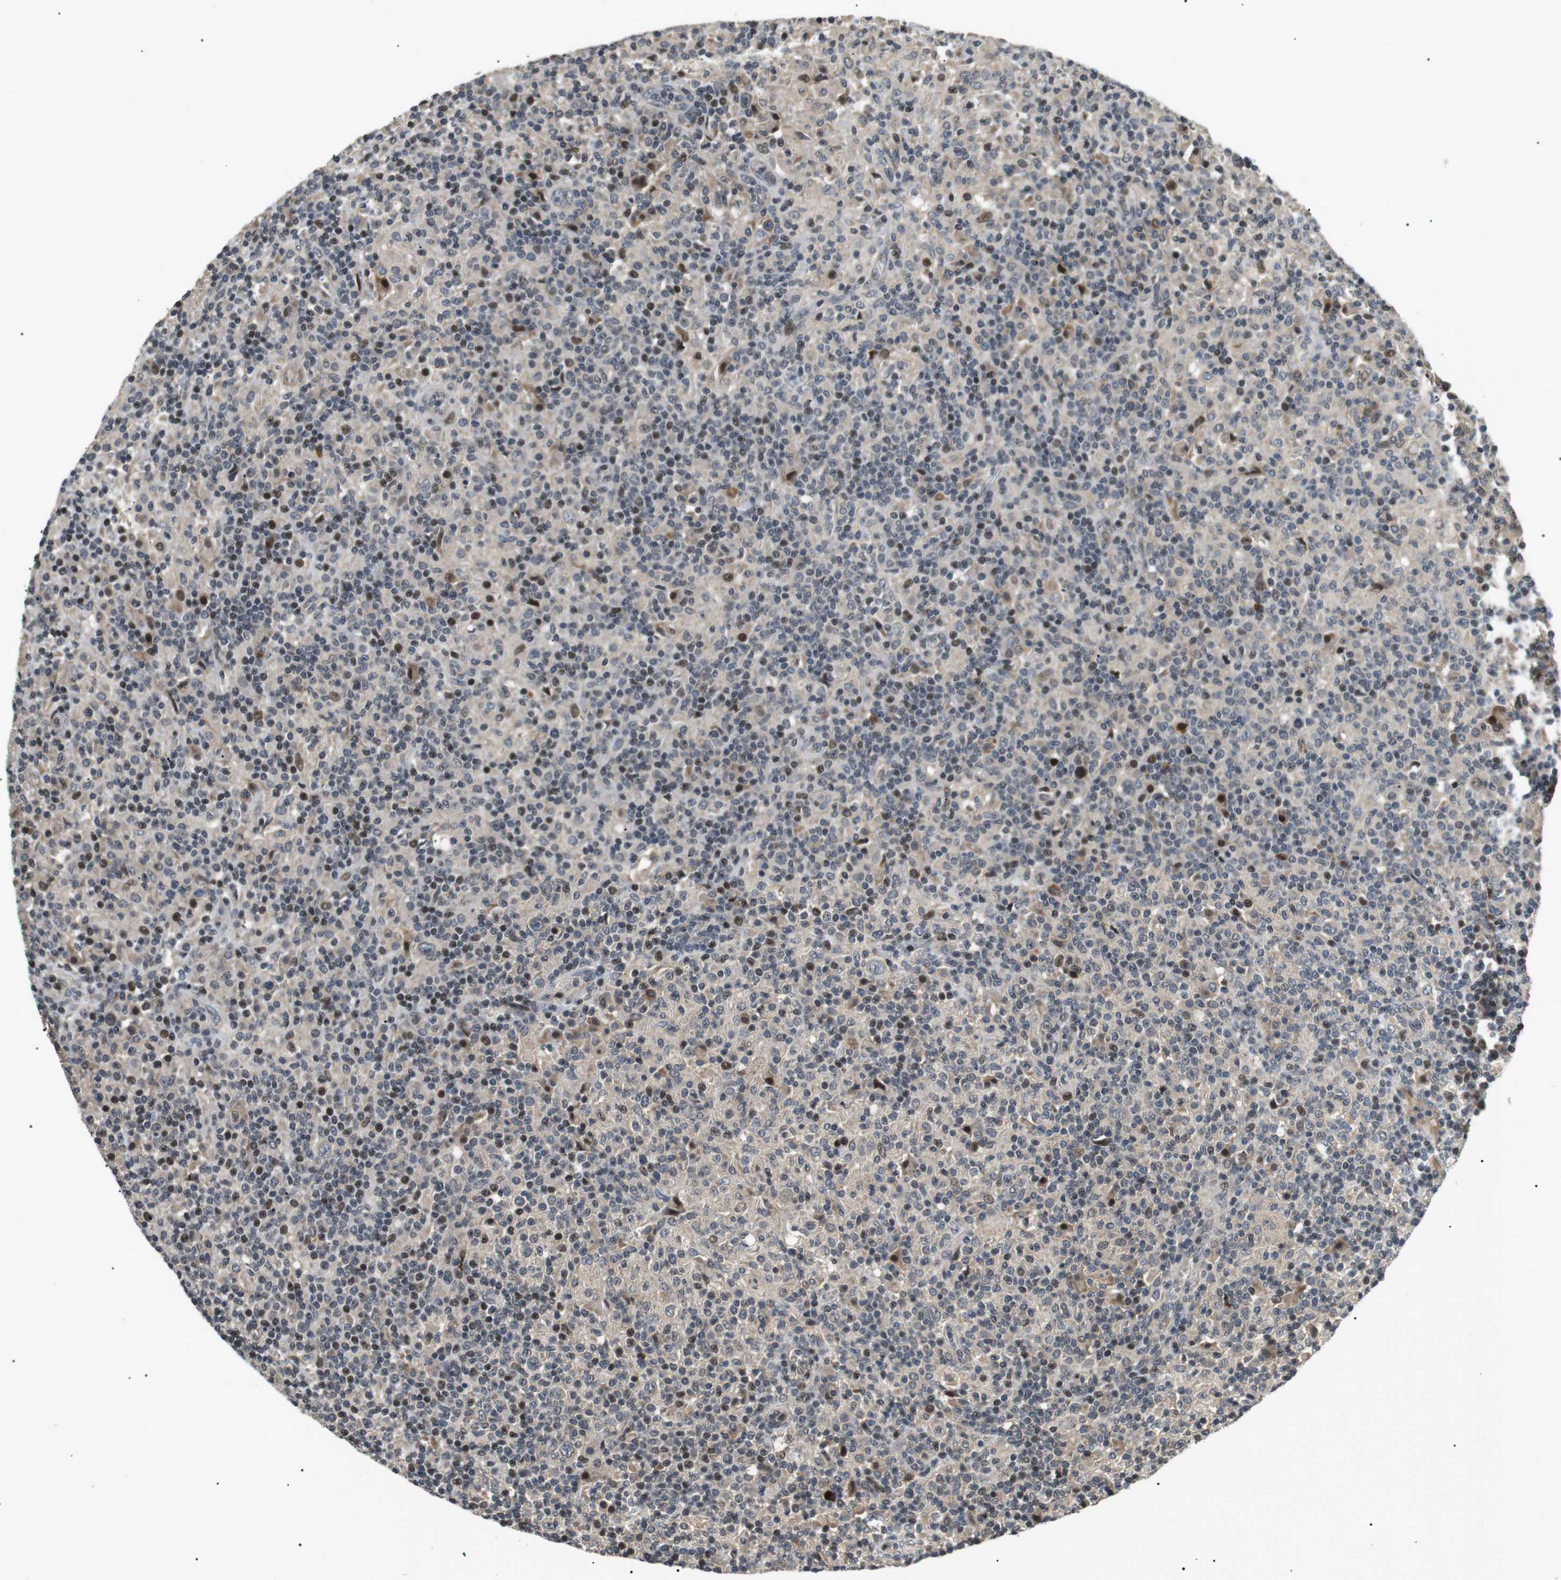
{"staining": {"intensity": "negative", "quantity": "none", "location": "none"}, "tissue": "lymphoma", "cell_type": "Tumor cells", "image_type": "cancer", "snomed": [{"axis": "morphology", "description": "Hodgkin's disease, NOS"}, {"axis": "topography", "description": "Lymph node"}], "caption": "Lymphoma was stained to show a protein in brown. There is no significant expression in tumor cells.", "gene": "HSPA13", "patient": {"sex": "male", "age": 70}}